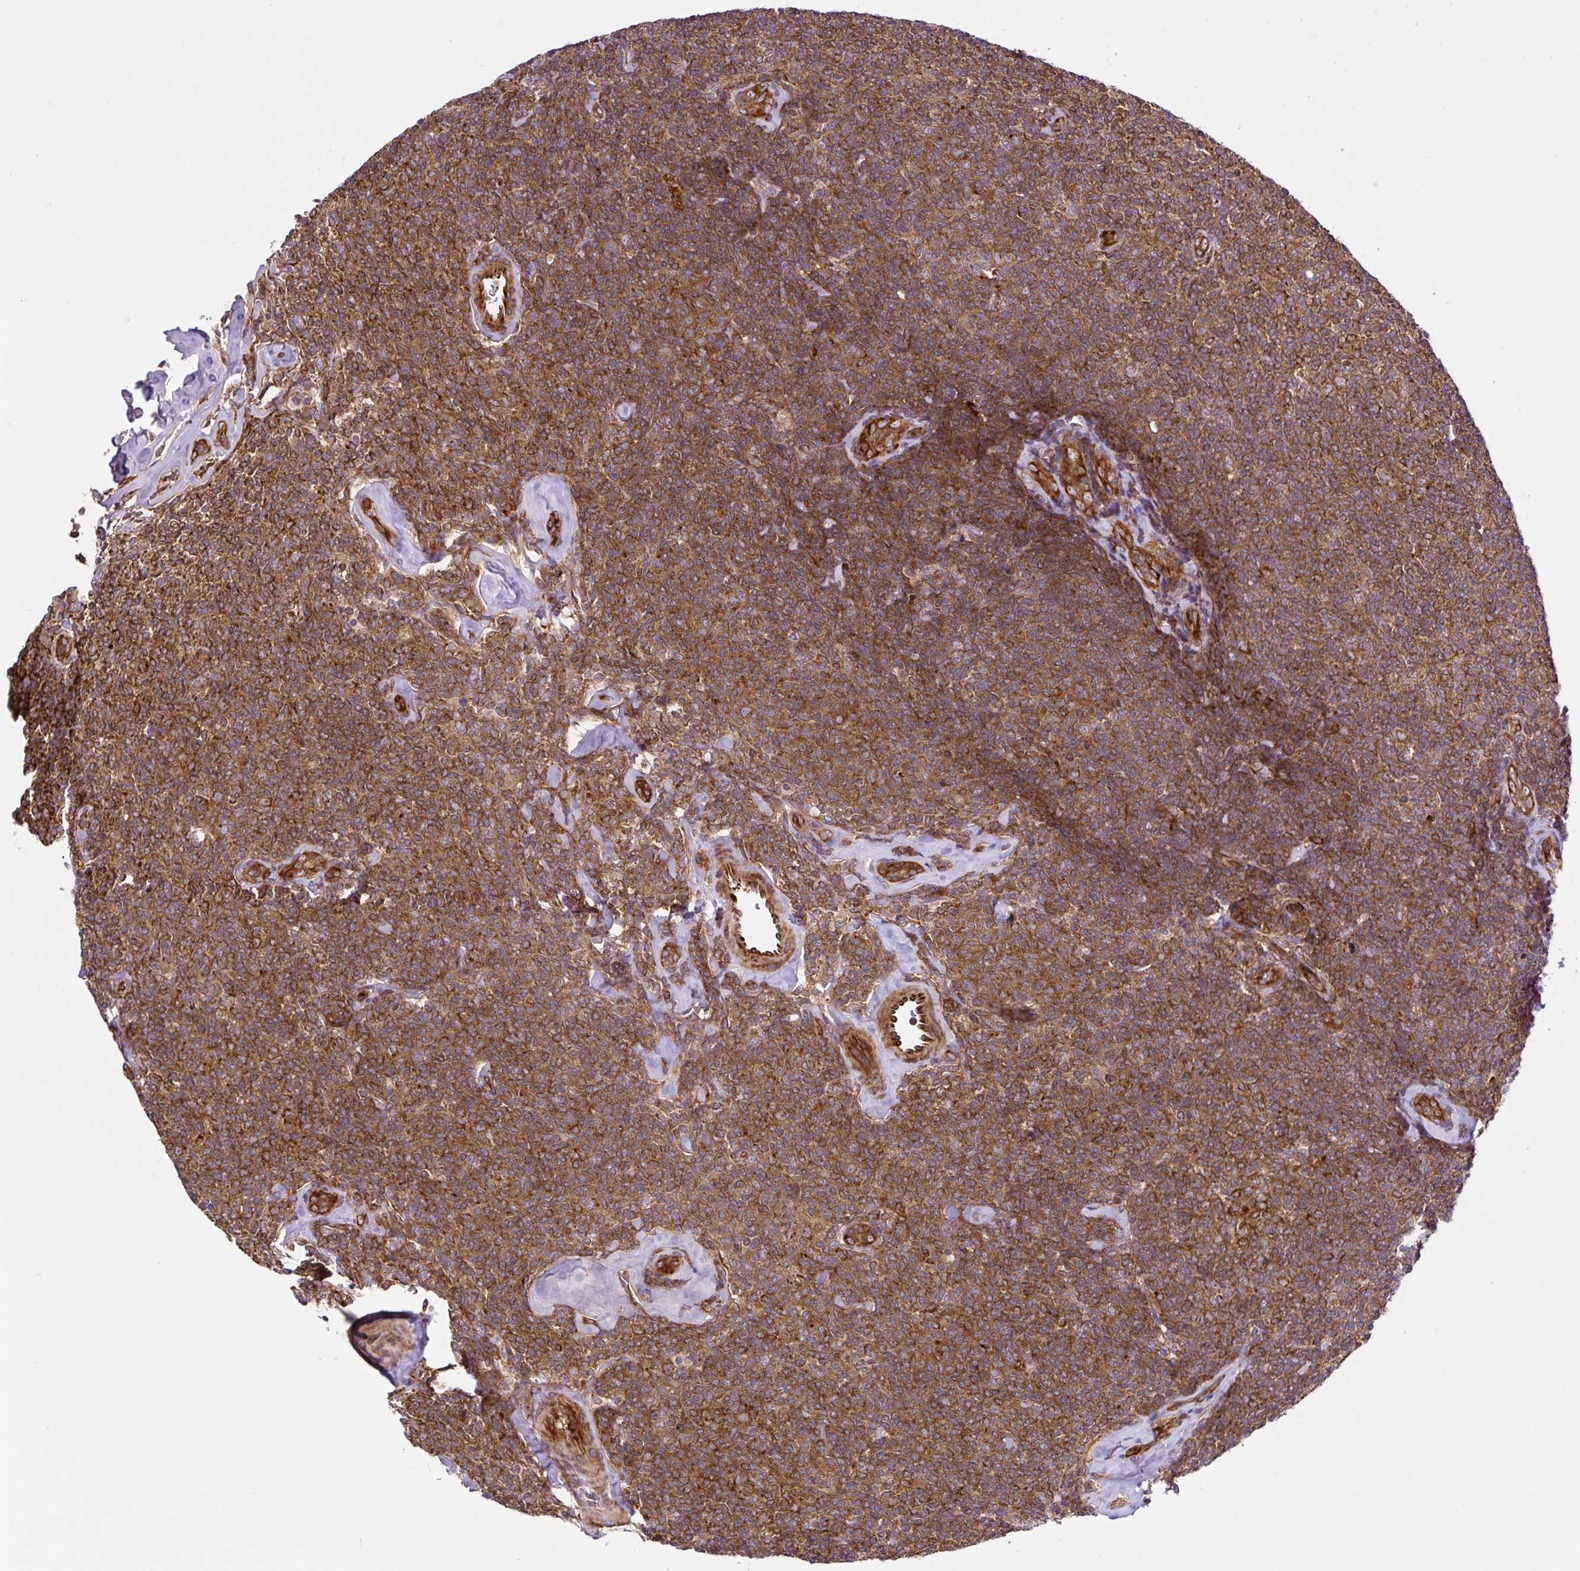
{"staining": {"intensity": "moderate", "quantity": ">75%", "location": "cytoplasmic/membranous"}, "tissue": "lymphoma", "cell_type": "Tumor cells", "image_type": "cancer", "snomed": [{"axis": "morphology", "description": "Malignant lymphoma, non-Hodgkin's type, Low grade"}, {"axis": "topography", "description": "Lymph node"}], "caption": "This micrograph reveals immunohistochemistry staining of human malignant lymphoma, non-Hodgkin's type (low-grade), with medium moderate cytoplasmic/membranous staining in approximately >75% of tumor cells.", "gene": "NTPCR", "patient": {"sex": "female", "age": 56}}